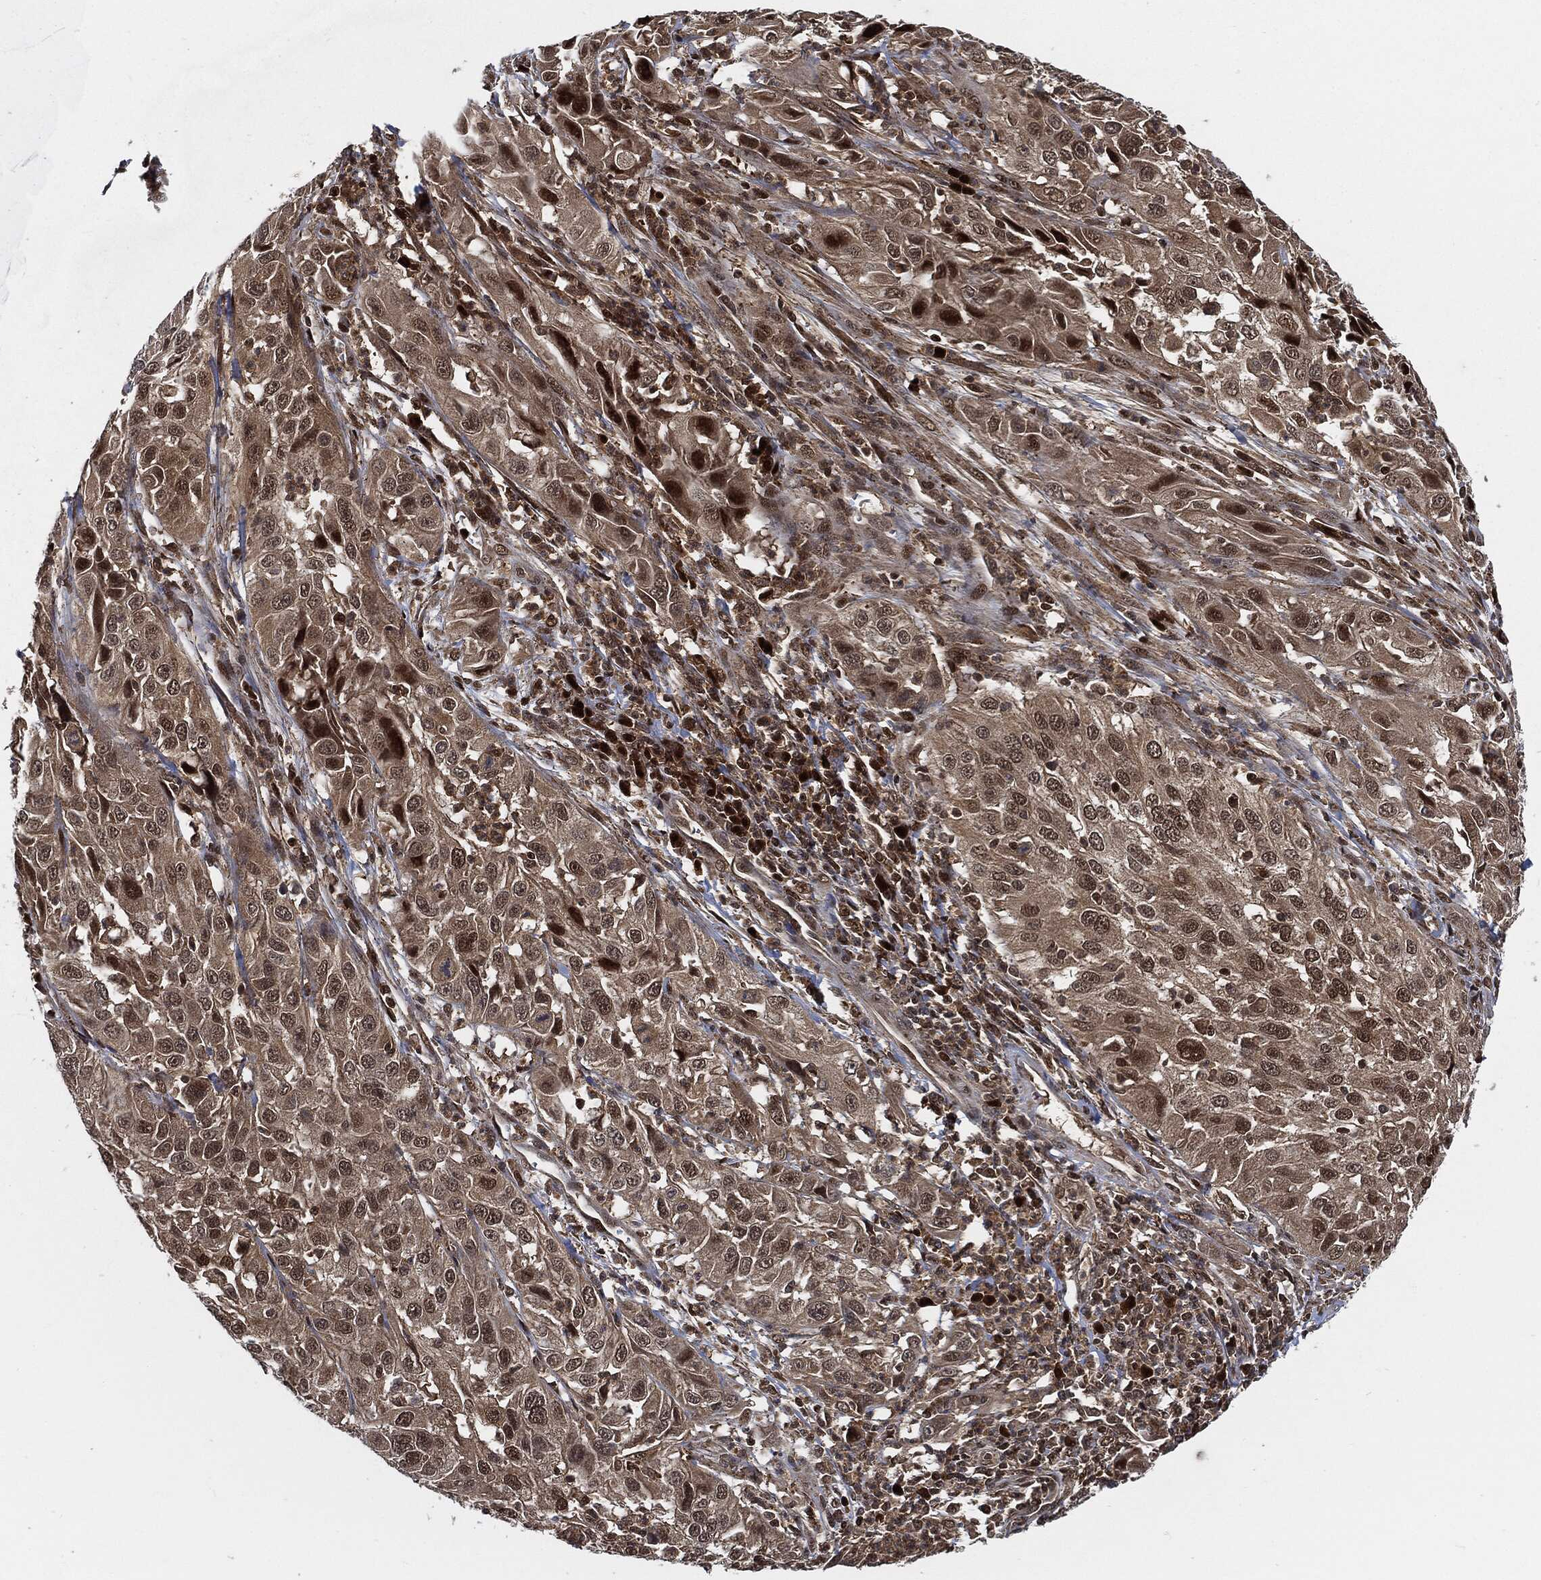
{"staining": {"intensity": "weak", "quantity": "25%-75%", "location": "cytoplasmic/membranous,nuclear"}, "tissue": "cervical cancer", "cell_type": "Tumor cells", "image_type": "cancer", "snomed": [{"axis": "morphology", "description": "Squamous cell carcinoma, NOS"}, {"axis": "topography", "description": "Cervix"}], "caption": "Tumor cells exhibit low levels of weak cytoplasmic/membranous and nuclear staining in approximately 25%-75% of cells in human squamous cell carcinoma (cervical).", "gene": "CUTA", "patient": {"sex": "female", "age": 32}}